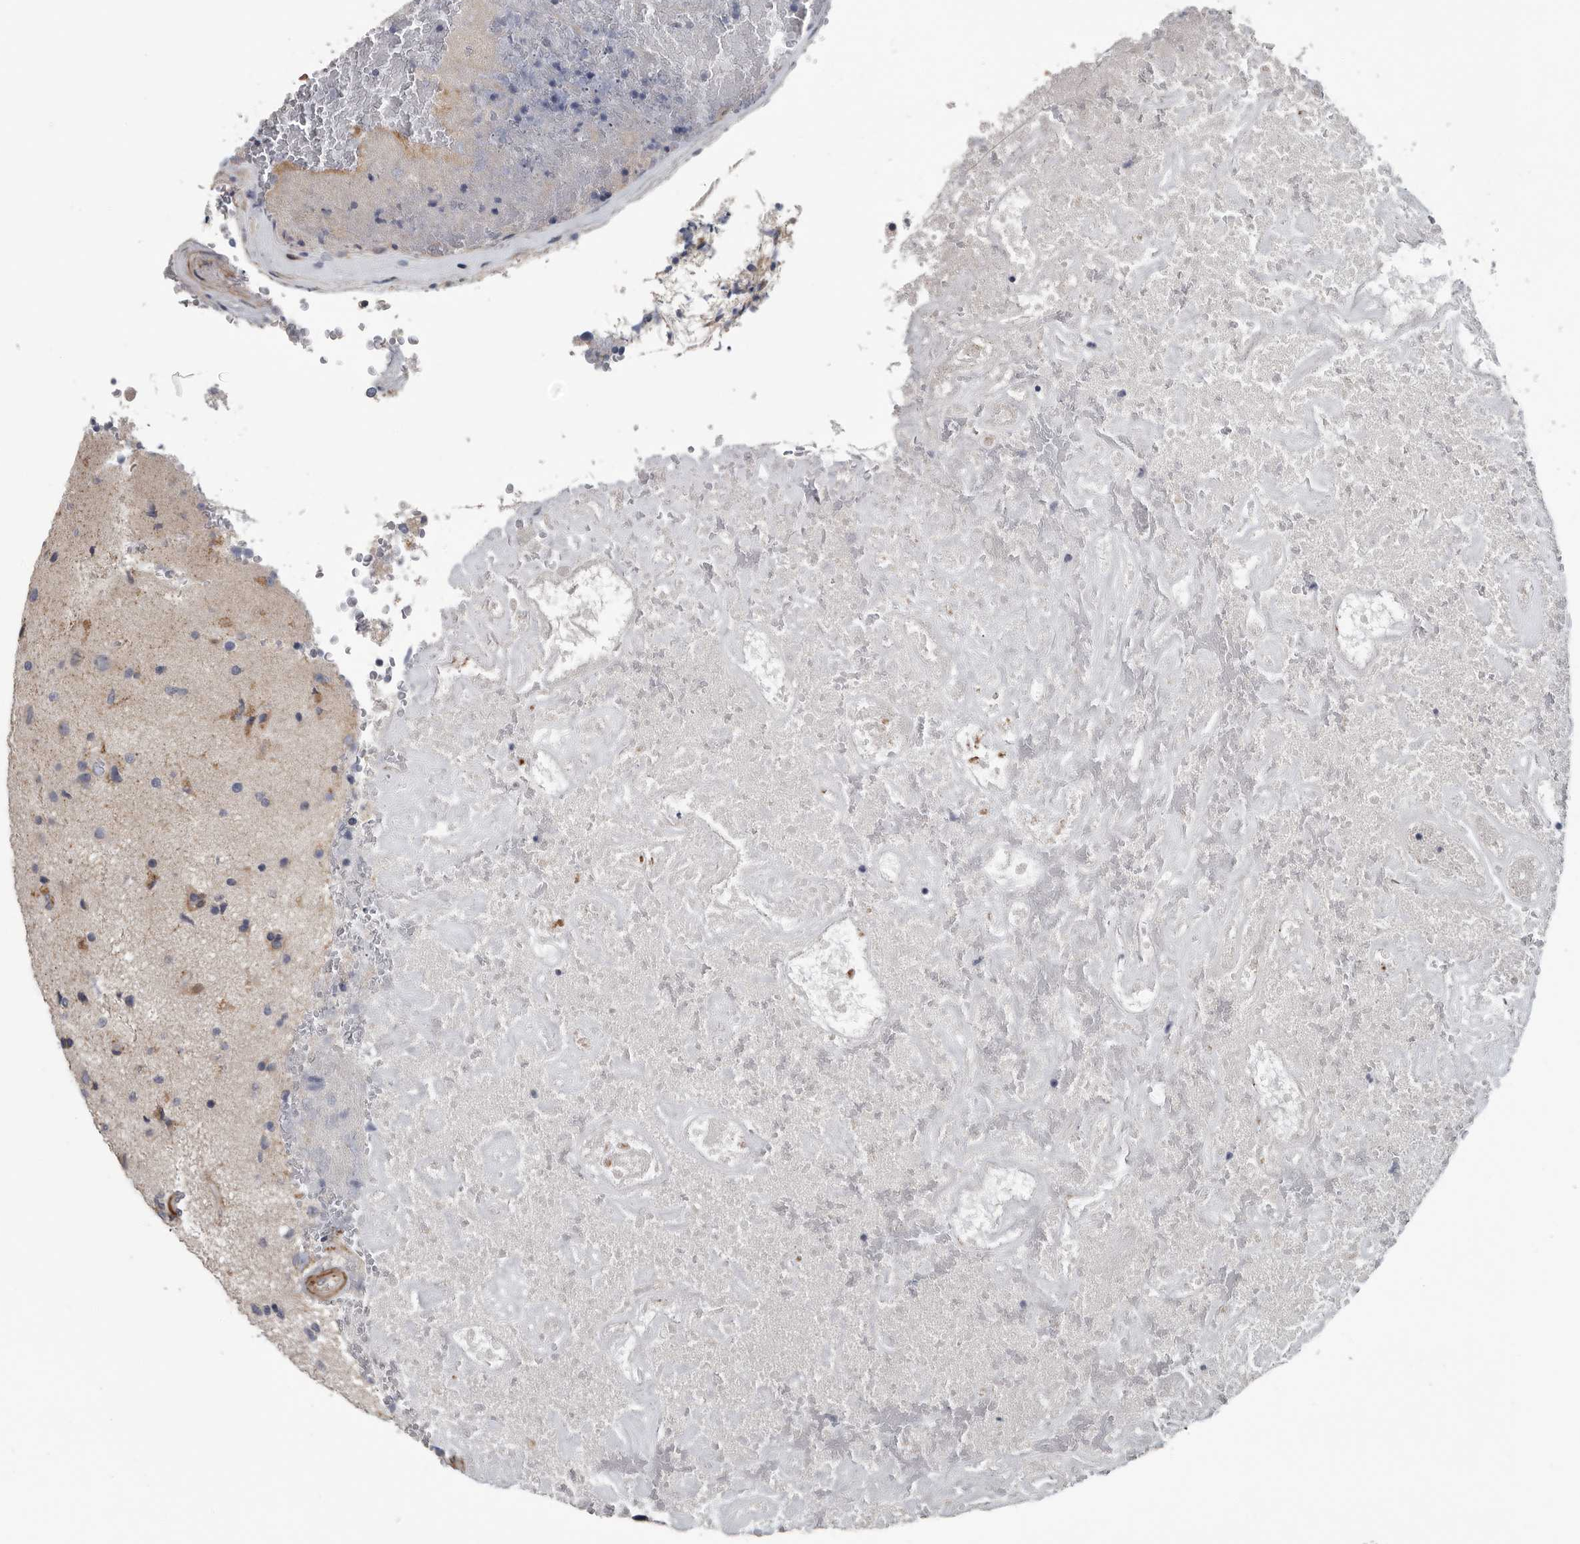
{"staining": {"intensity": "weak", "quantity": "<25%", "location": "cytoplasmic/membranous"}, "tissue": "glioma", "cell_type": "Tumor cells", "image_type": "cancer", "snomed": [{"axis": "morphology", "description": "Glioma, malignant, High grade"}, {"axis": "topography", "description": "Brain"}], "caption": "High magnification brightfield microscopy of malignant high-grade glioma stained with DAB (brown) and counterstained with hematoxylin (blue): tumor cells show no significant positivity.", "gene": "DPY19L4", "patient": {"sex": "male", "age": 72}}